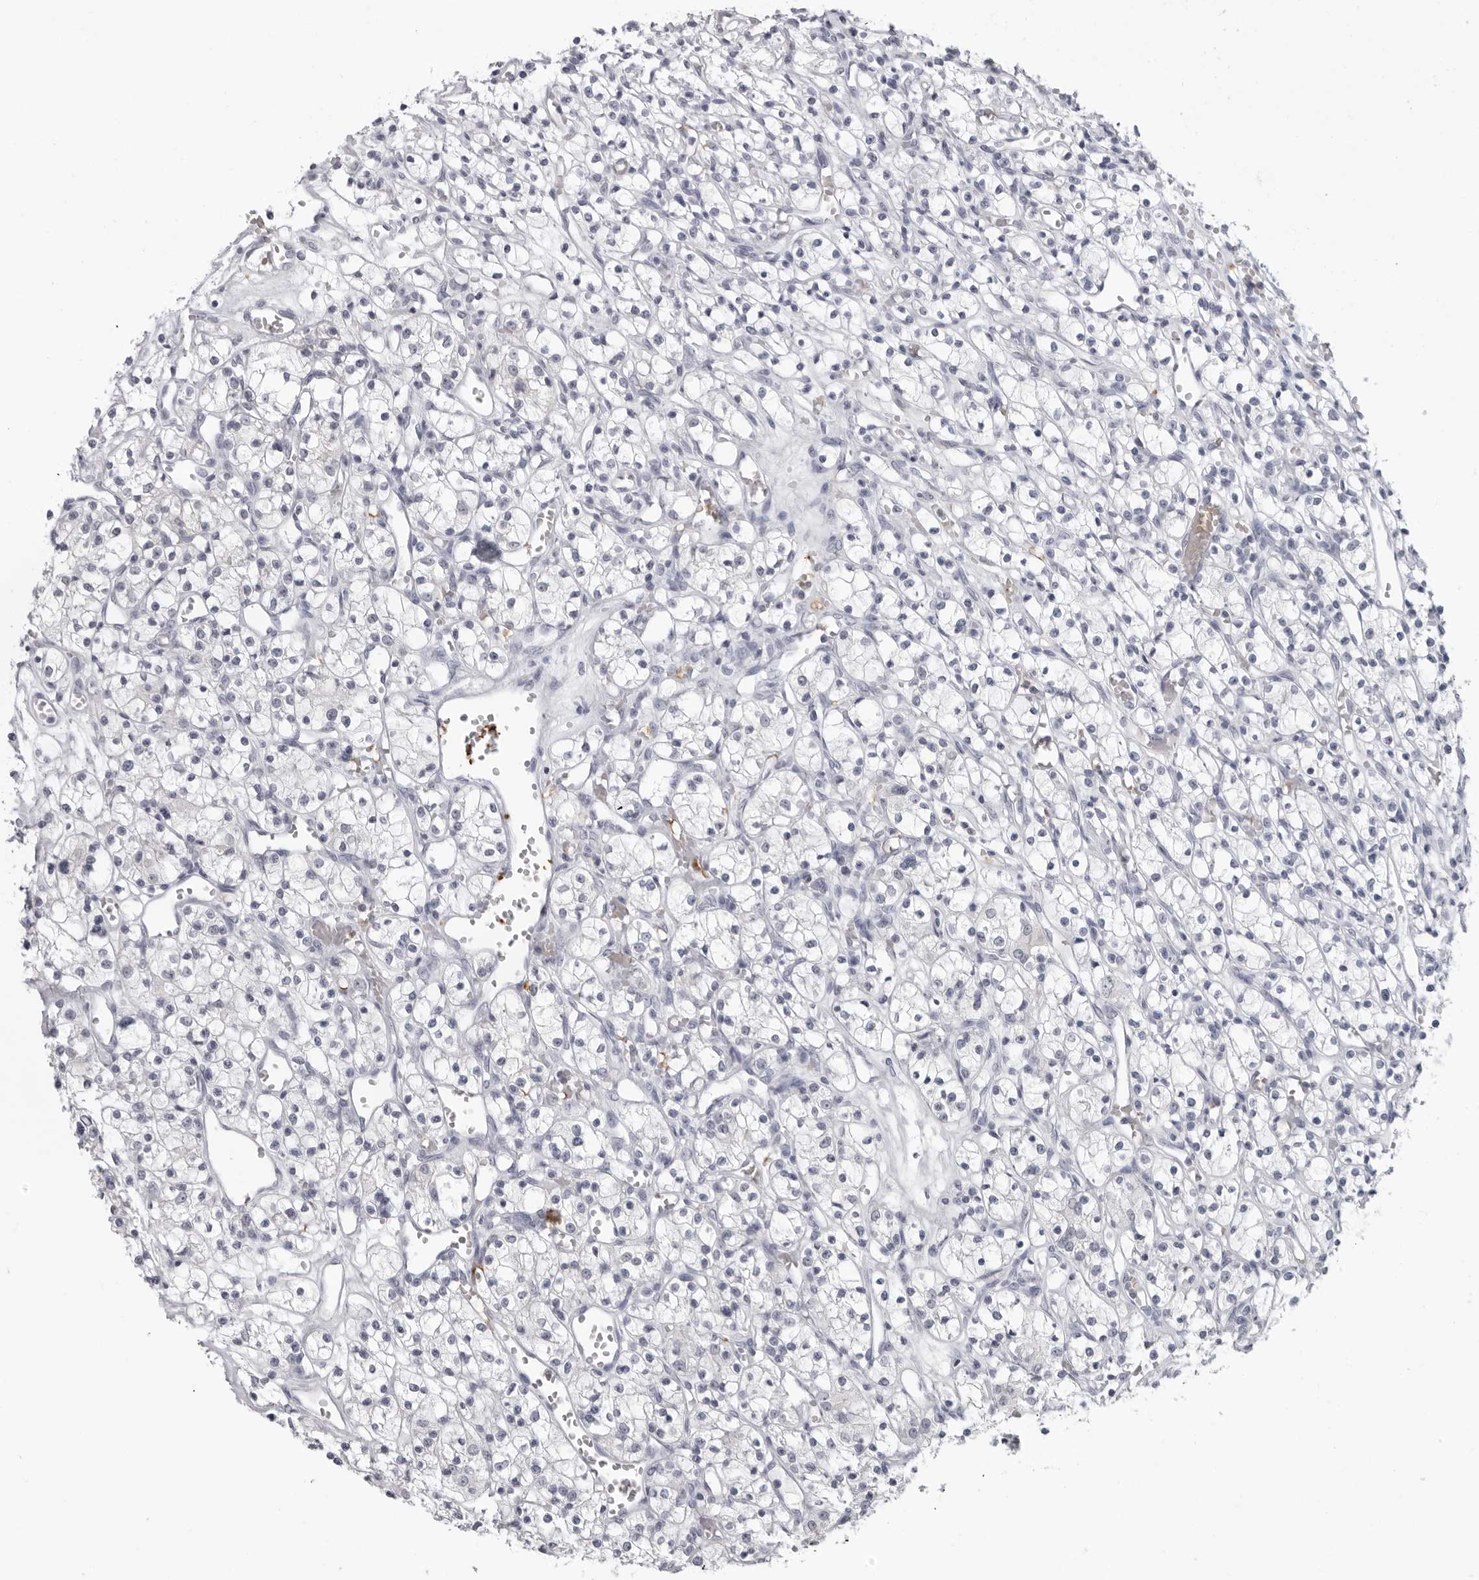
{"staining": {"intensity": "negative", "quantity": "none", "location": "none"}, "tissue": "renal cancer", "cell_type": "Tumor cells", "image_type": "cancer", "snomed": [{"axis": "morphology", "description": "Adenocarcinoma, NOS"}, {"axis": "topography", "description": "Kidney"}], "caption": "Immunohistochemical staining of renal cancer (adenocarcinoma) reveals no significant positivity in tumor cells. (Brightfield microscopy of DAB (3,3'-diaminobenzidine) immunohistochemistry at high magnification).", "gene": "EPB41", "patient": {"sex": "female", "age": 59}}